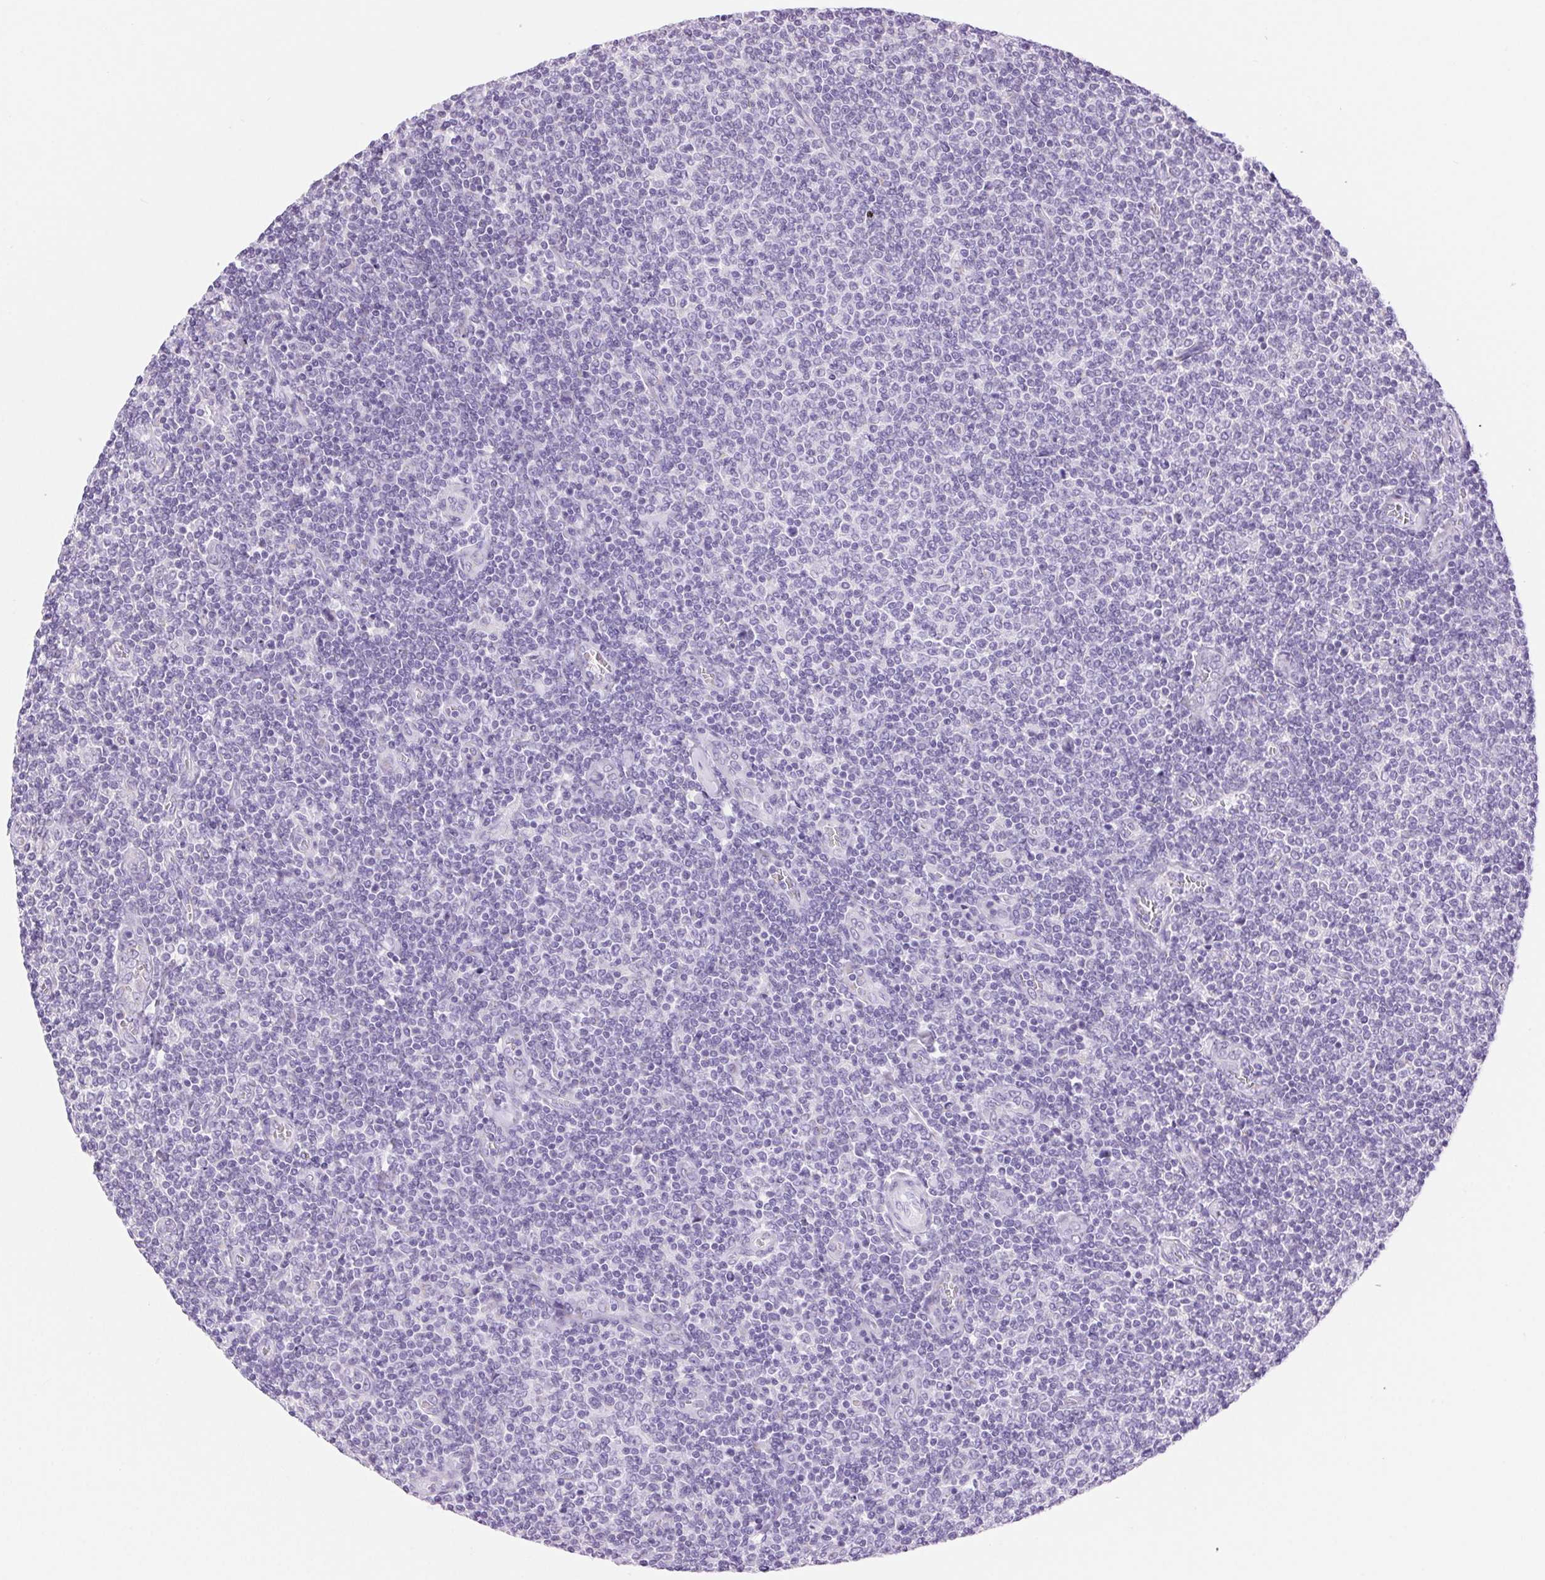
{"staining": {"intensity": "negative", "quantity": "none", "location": "none"}, "tissue": "lymphoma", "cell_type": "Tumor cells", "image_type": "cancer", "snomed": [{"axis": "morphology", "description": "Malignant lymphoma, non-Hodgkin's type, Low grade"}, {"axis": "topography", "description": "Lymph node"}], "caption": "Immunohistochemical staining of human malignant lymphoma, non-Hodgkin's type (low-grade) demonstrates no significant expression in tumor cells. (Stains: DAB immunohistochemistry (IHC) with hematoxylin counter stain, Microscopy: brightfield microscopy at high magnification).", "gene": "SERPINB3", "patient": {"sex": "male", "age": 52}}